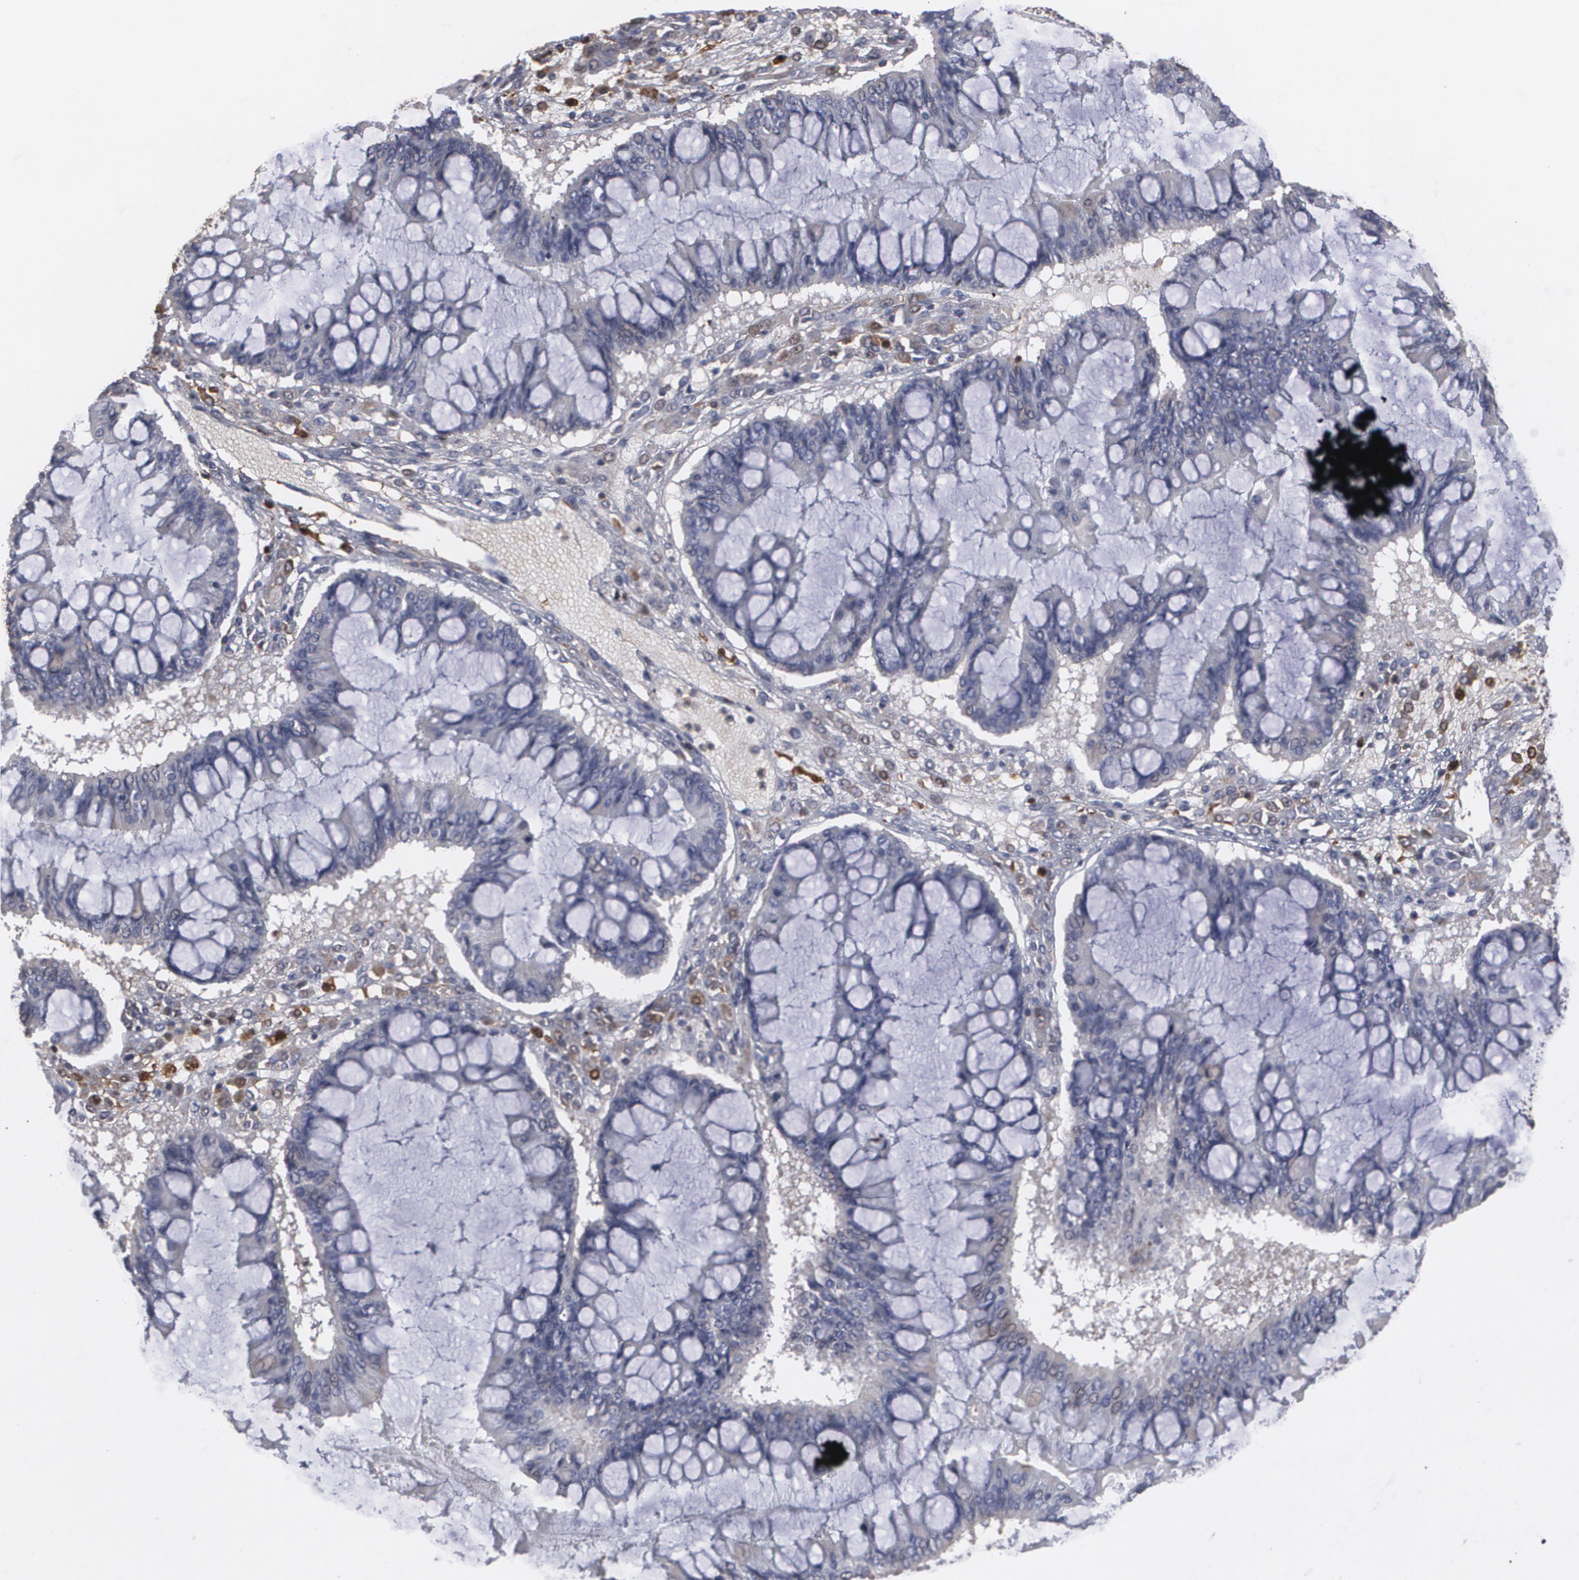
{"staining": {"intensity": "negative", "quantity": "none", "location": "none"}, "tissue": "ovarian cancer", "cell_type": "Tumor cells", "image_type": "cancer", "snomed": [{"axis": "morphology", "description": "Cystadenocarcinoma, mucinous, NOS"}, {"axis": "topography", "description": "Ovary"}], "caption": "Tumor cells are negative for protein expression in human ovarian cancer.", "gene": "ODC1", "patient": {"sex": "female", "age": 73}}